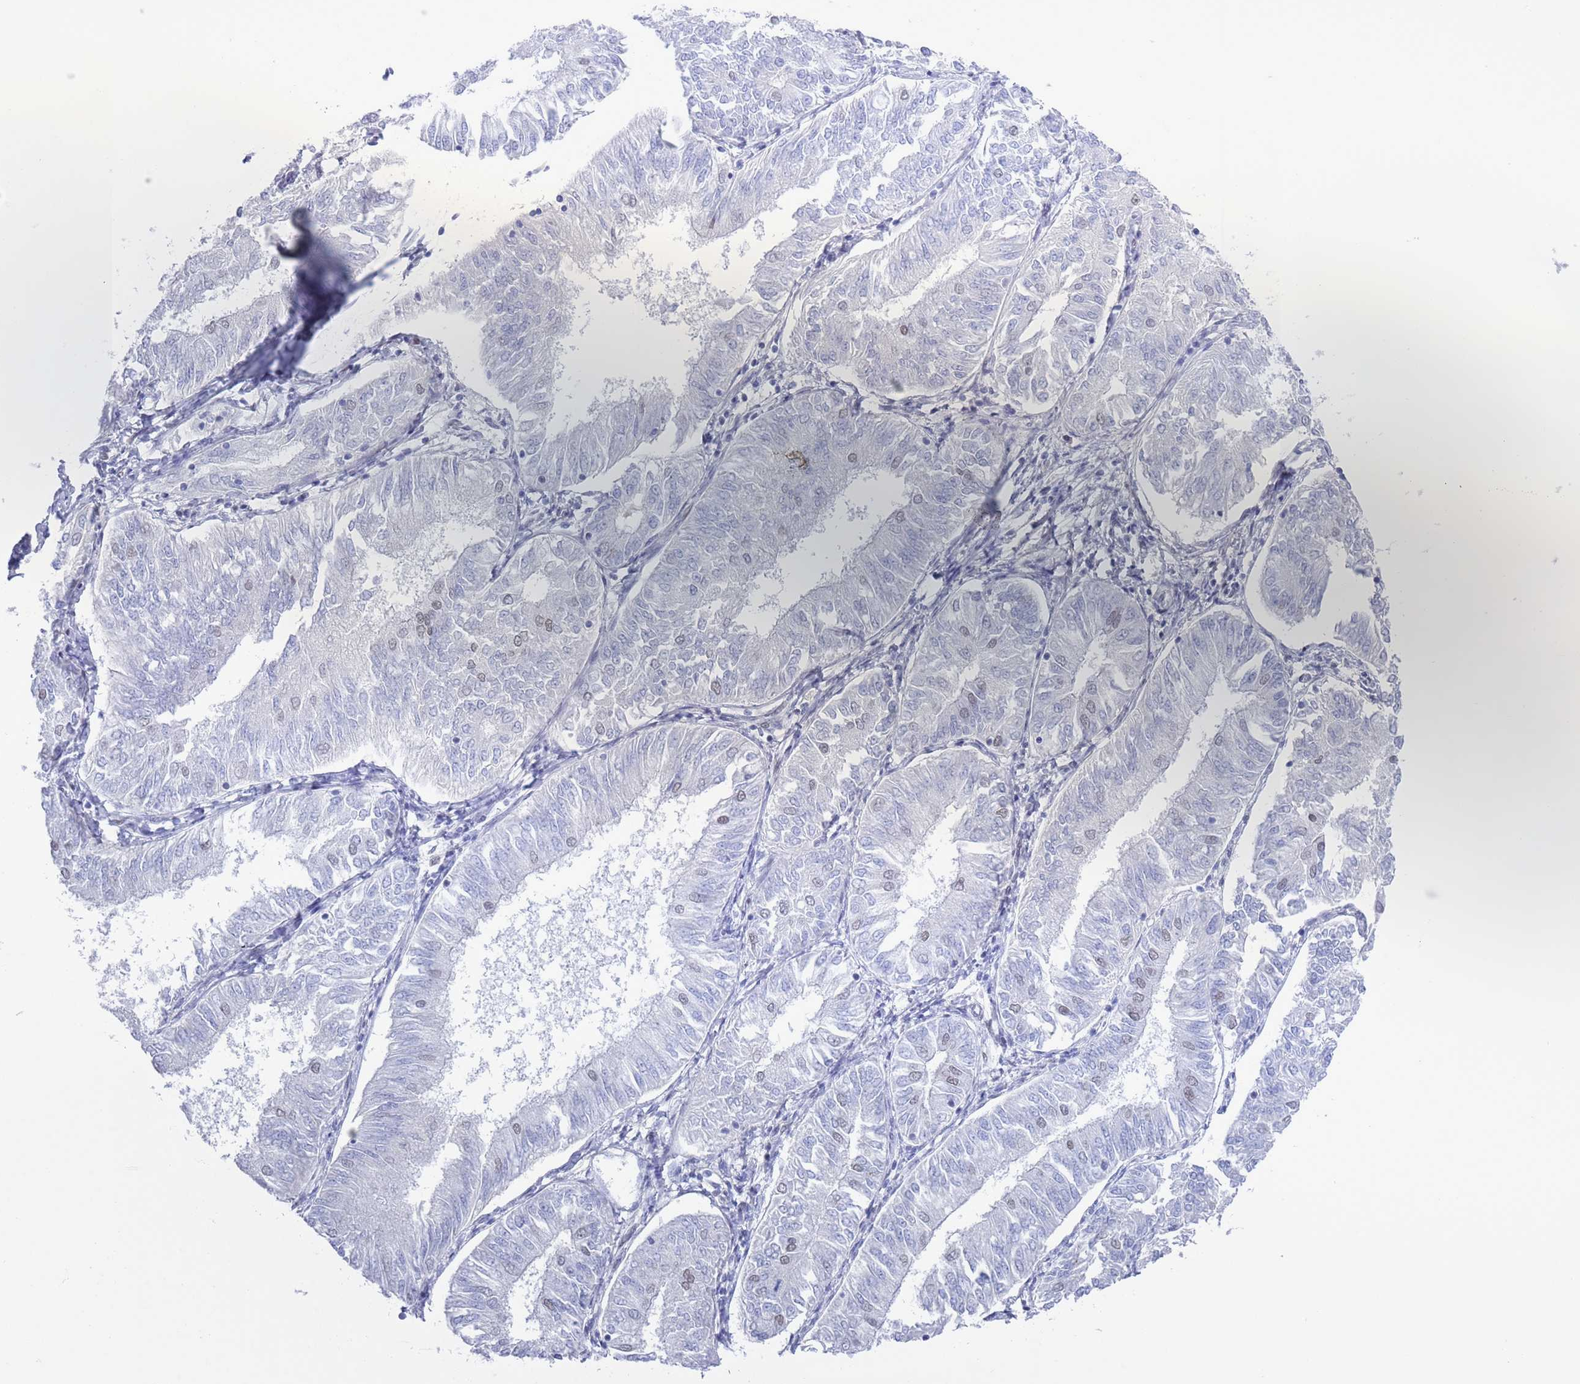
{"staining": {"intensity": "moderate", "quantity": "<25%", "location": "nuclear"}, "tissue": "endometrial cancer", "cell_type": "Tumor cells", "image_type": "cancer", "snomed": [{"axis": "morphology", "description": "Adenocarcinoma, NOS"}, {"axis": "topography", "description": "Endometrium"}], "caption": "This histopathology image shows IHC staining of endometrial cancer, with low moderate nuclear staining in approximately <25% of tumor cells.", "gene": "ZNF382", "patient": {"sex": "female", "age": 58}}